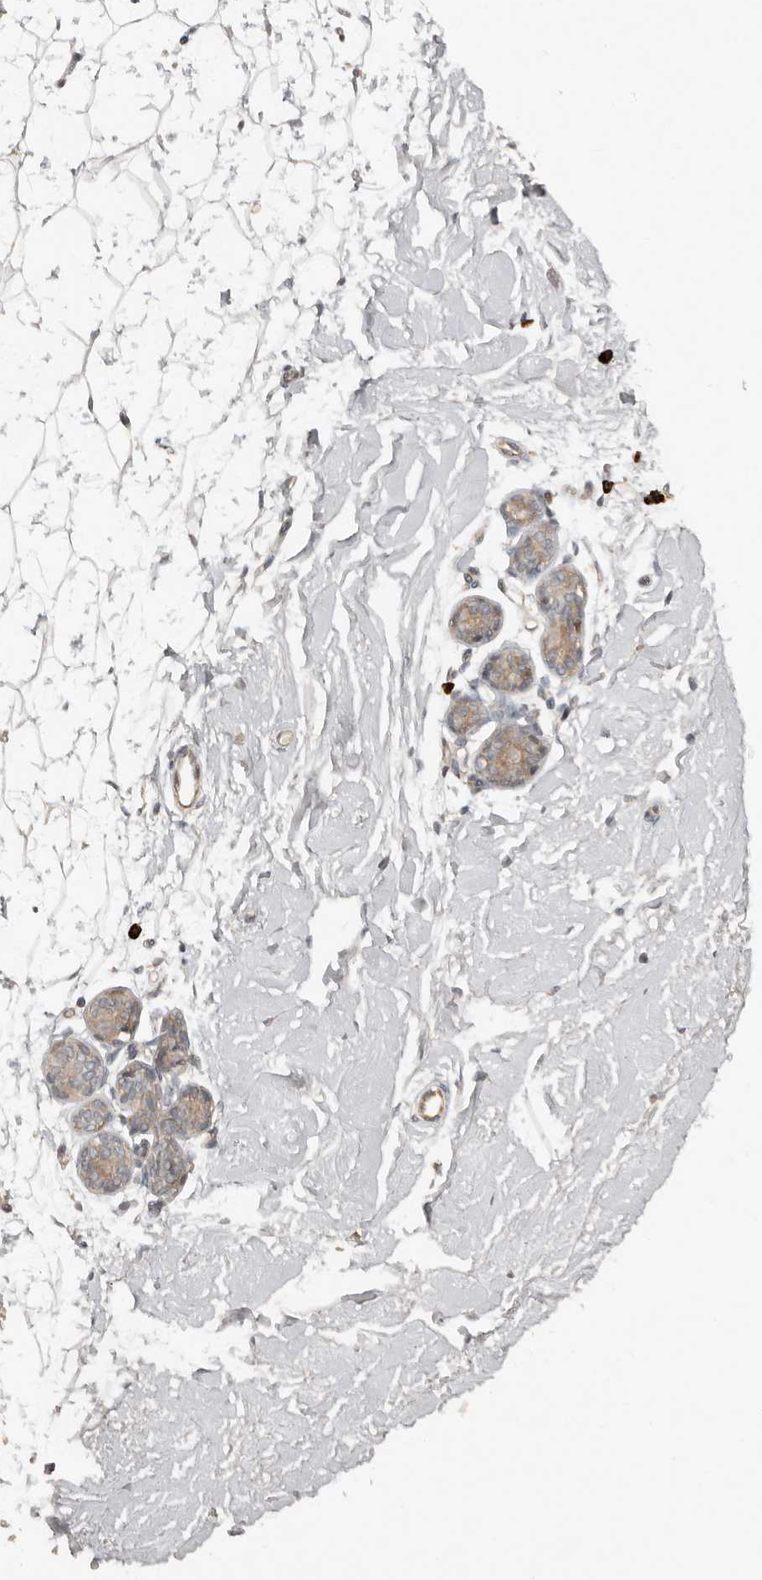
{"staining": {"intensity": "weak", "quantity": ">75%", "location": "cytoplasmic/membranous"}, "tissue": "adipose tissue", "cell_type": "Adipocytes", "image_type": "normal", "snomed": [{"axis": "morphology", "description": "Normal tissue, NOS"}, {"axis": "topography", "description": "Breast"}], "caption": "A brown stain highlights weak cytoplasmic/membranous positivity of a protein in adipocytes of benign adipose tissue. The protein is stained brown, and the nuclei are stained in blue (DAB (3,3'-diaminobenzidine) IHC with brightfield microscopy, high magnification).", "gene": "TEAD3", "patient": {"sex": "female", "age": 23}}